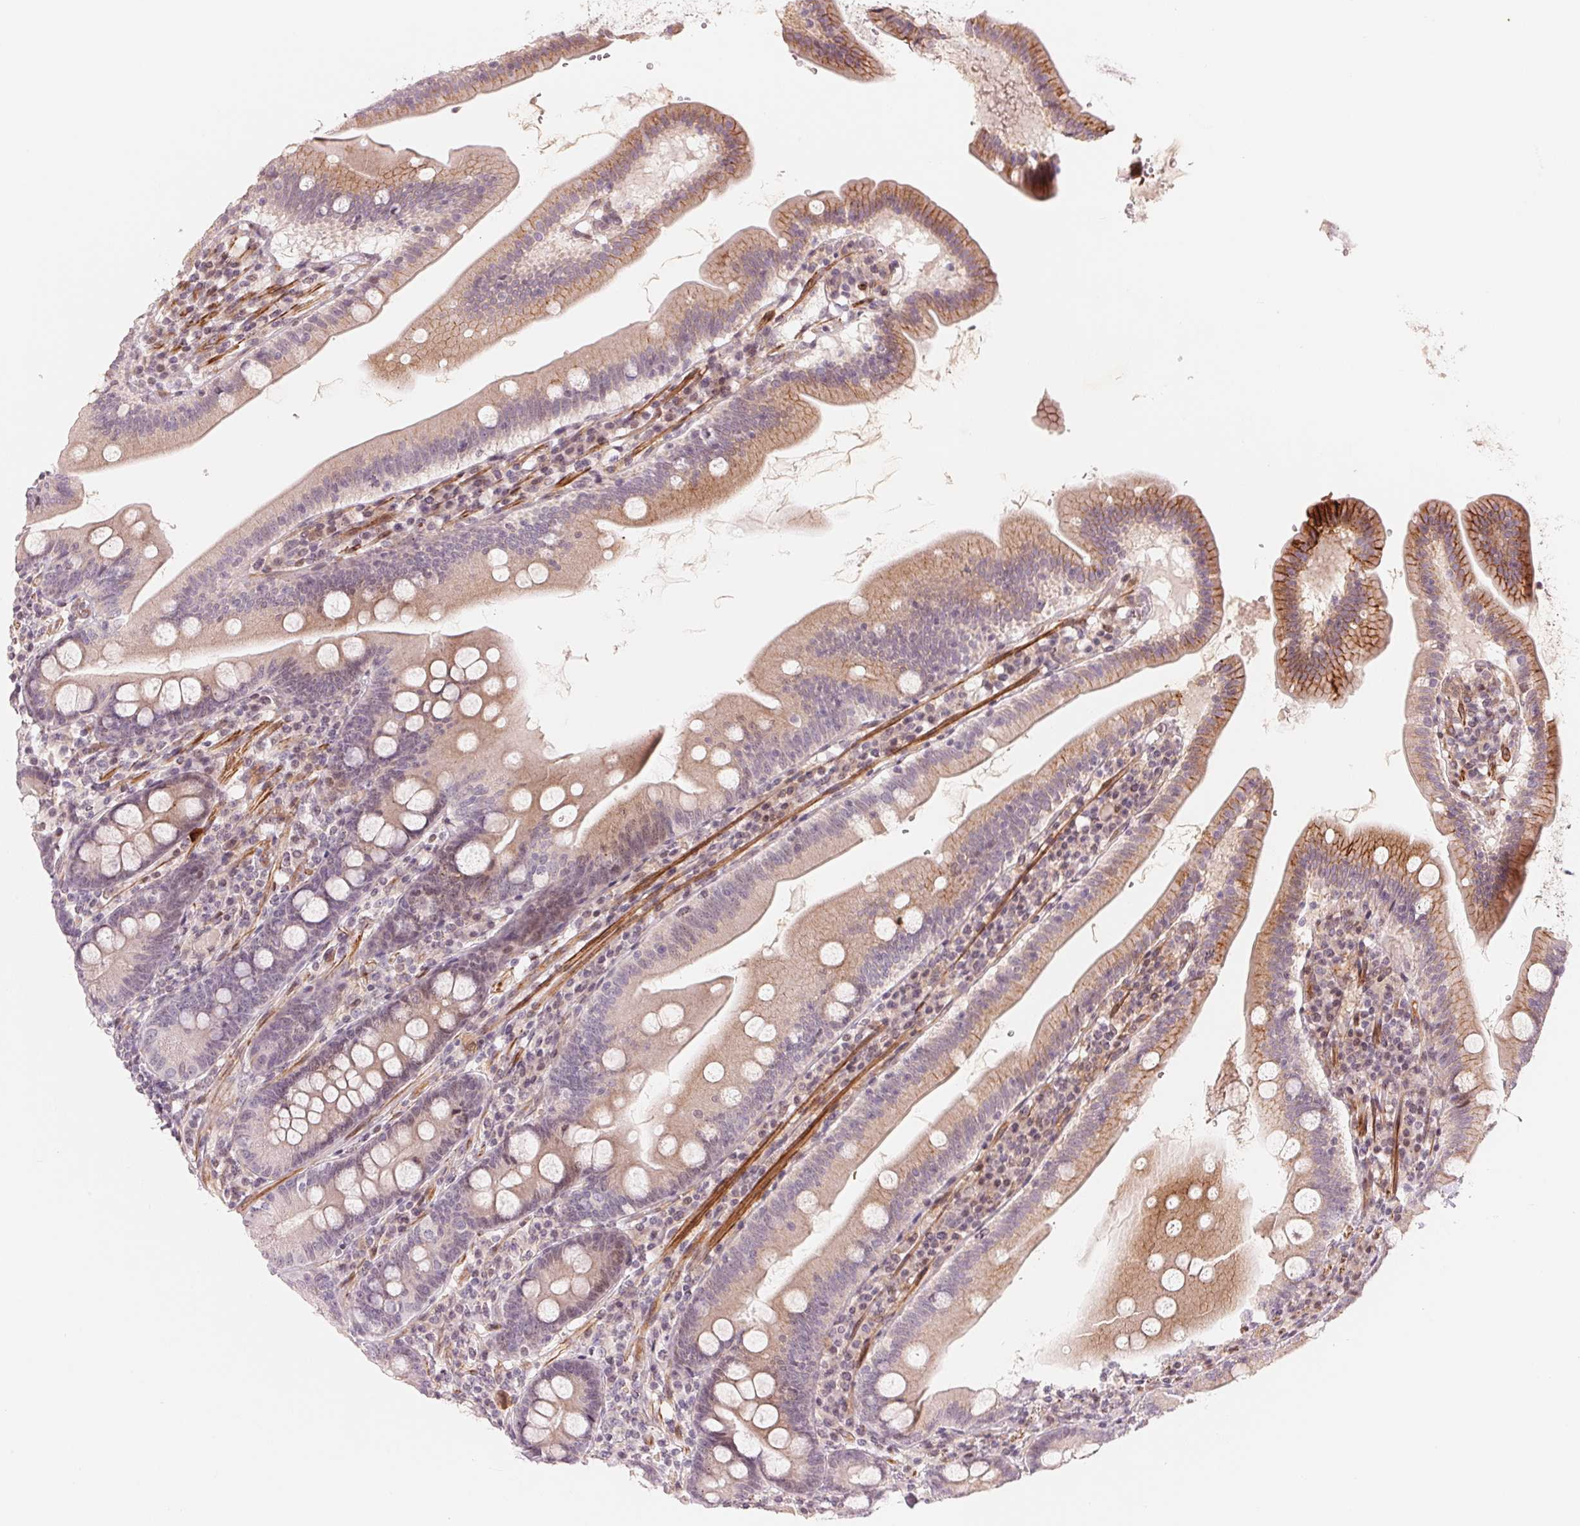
{"staining": {"intensity": "moderate", "quantity": "25%-75%", "location": "cytoplasmic/membranous"}, "tissue": "duodenum", "cell_type": "Glandular cells", "image_type": "normal", "snomed": [{"axis": "morphology", "description": "Normal tissue, NOS"}, {"axis": "topography", "description": "Duodenum"}], "caption": "Moderate cytoplasmic/membranous staining for a protein is seen in about 25%-75% of glandular cells of benign duodenum using immunohistochemistry (IHC).", "gene": "SLC17A4", "patient": {"sex": "female", "age": 67}}